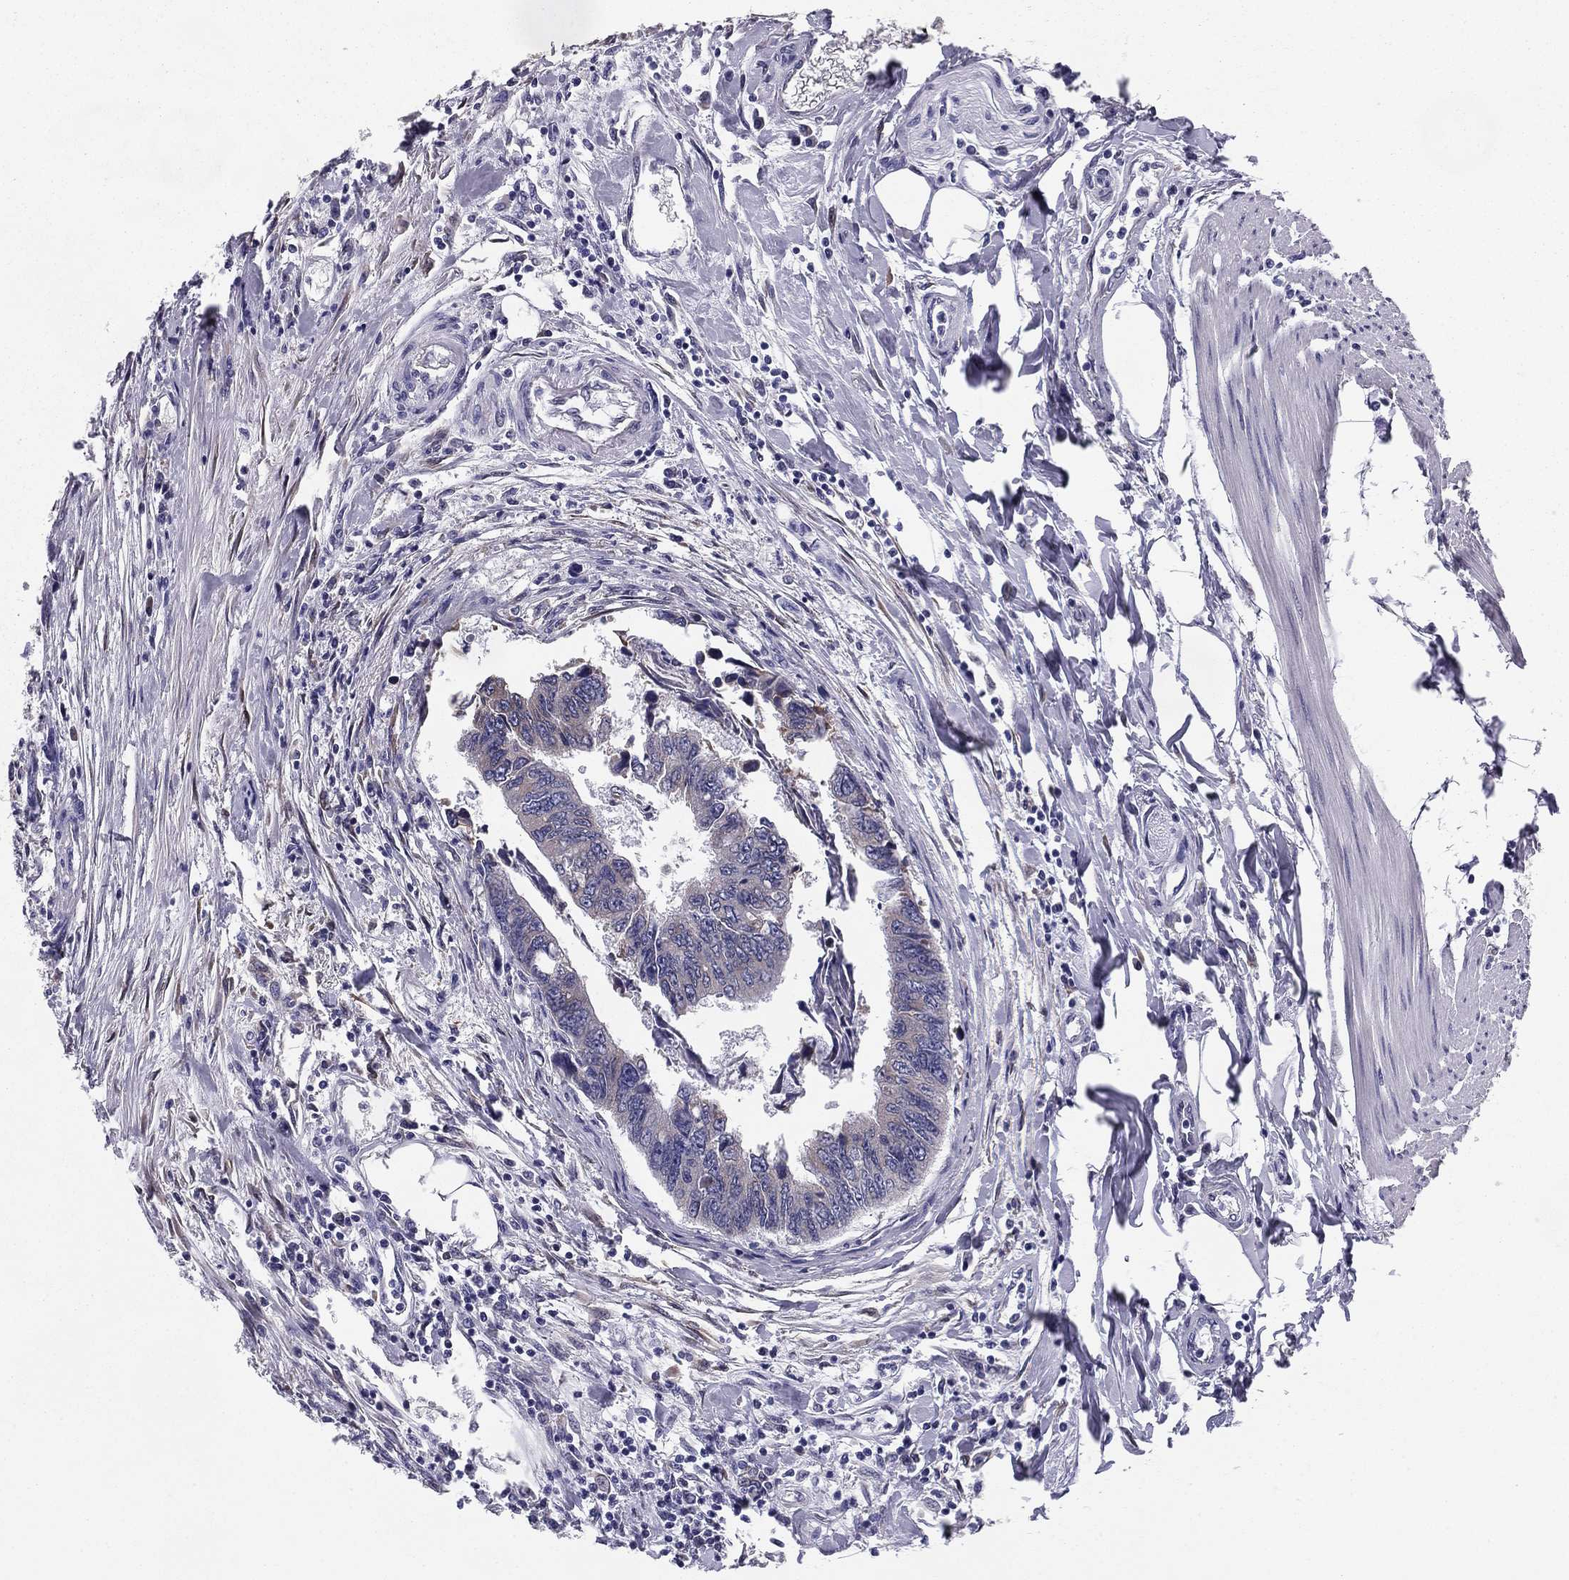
{"staining": {"intensity": "negative", "quantity": "none", "location": "none"}, "tissue": "colorectal cancer", "cell_type": "Tumor cells", "image_type": "cancer", "snomed": [{"axis": "morphology", "description": "Adenocarcinoma, NOS"}, {"axis": "topography", "description": "Colon"}], "caption": "Immunohistochemistry photomicrograph of neoplastic tissue: human adenocarcinoma (colorectal) stained with DAB shows no significant protein positivity in tumor cells.", "gene": "TMED3", "patient": {"sex": "female", "age": 65}}